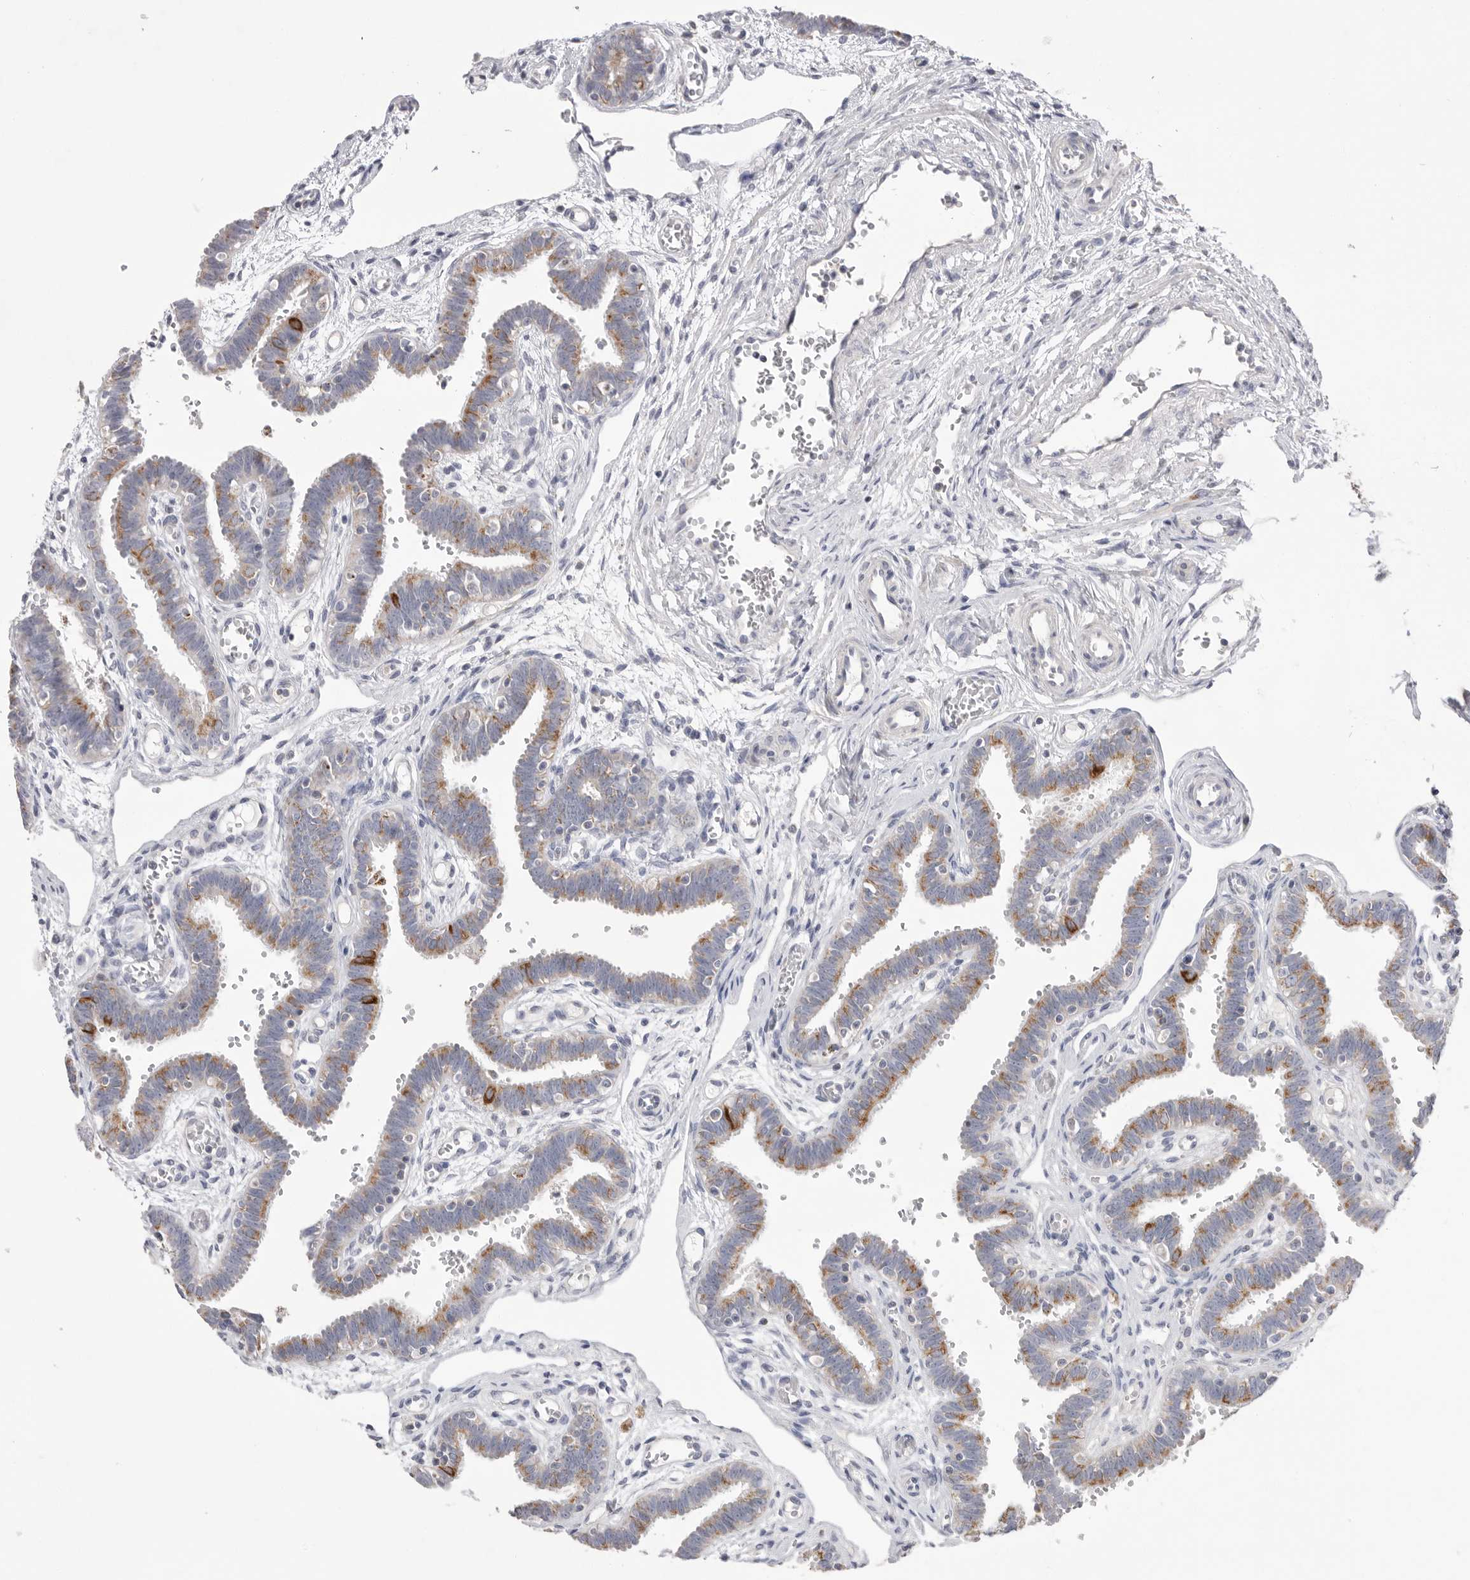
{"staining": {"intensity": "strong", "quantity": "25%-75%", "location": "cytoplasmic/membranous"}, "tissue": "fallopian tube", "cell_type": "Glandular cells", "image_type": "normal", "snomed": [{"axis": "morphology", "description": "Normal tissue, NOS"}, {"axis": "topography", "description": "Fallopian tube"}, {"axis": "topography", "description": "Placenta"}], "caption": "A high-resolution micrograph shows immunohistochemistry staining of unremarkable fallopian tube, which reveals strong cytoplasmic/membranous staining in about 25%-75% of glandular cells.", "gene": "VDAC3", "patient": {"sex": "female", "age": 32}}